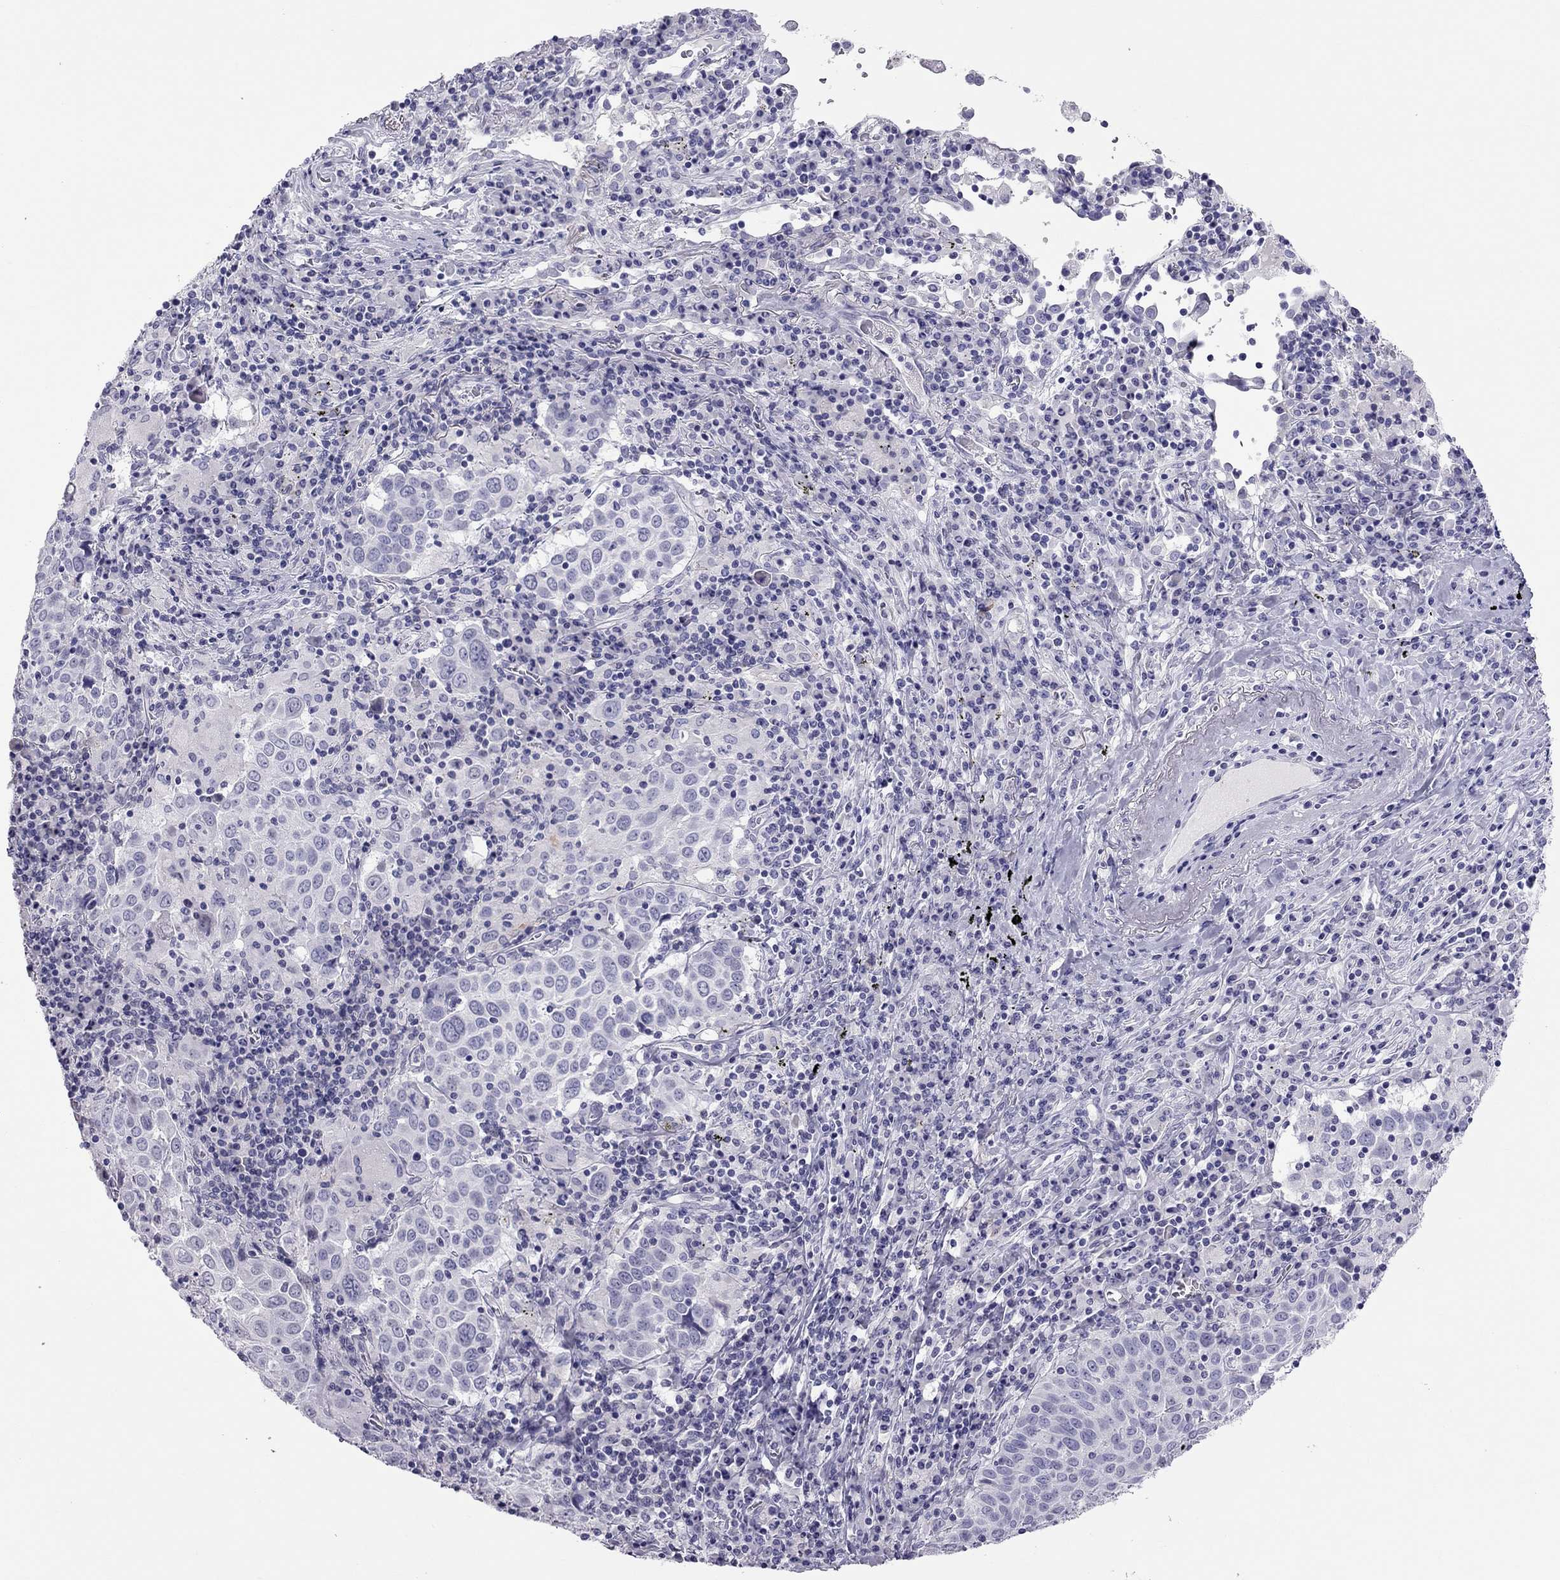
{"staining": {"intensity": "negative", "quantity": "none", "location": "none"}, "tissue": "lung cancer", "cell_type": "Tumor cells", "image_type": "cancer", "snomed": [{"axis": "morphology", "description": "Squamous cell carcinoma, NOS"}, {"axis": "topography", "description": "Lung"}], "caption": "This photomicrograph is of lung cancer stained with immunohistochemistry to label a protein in brown with the nuclei are counter-stained blue. There is no staining in tumor cells.", "gene": "TEX14", "patient": {"sex": "male", "age": 57}}